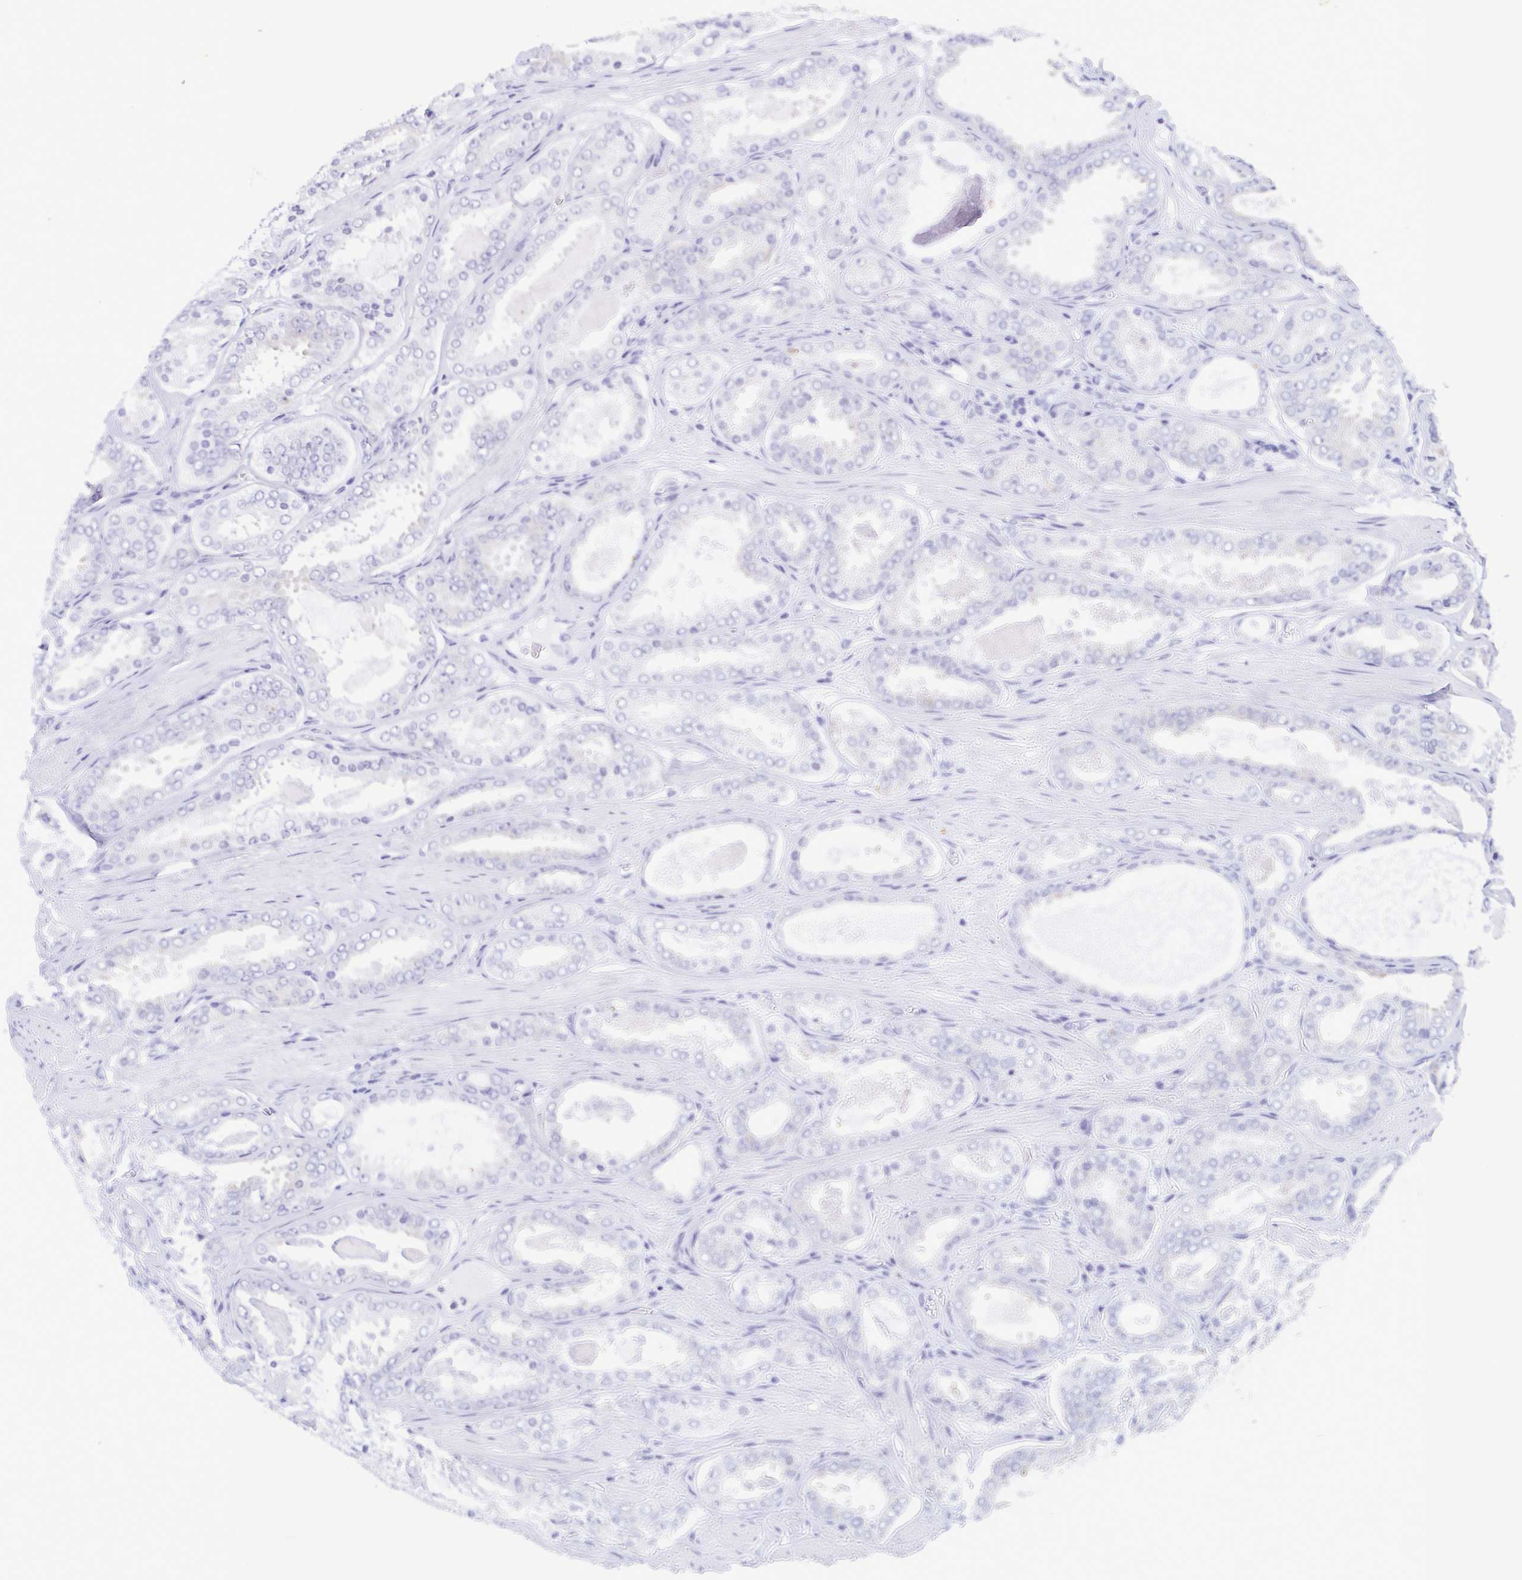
{"staining": {"intensity": "negative", "quantity": "none", "location": "none"}, "tissue": "prostate cancer", "cell_type": "Tumor cells", "image_type": "cancer", "snomed": [{"axis": "morphology", "description": "Adenocarcinoma, High grade"}, {"axis": "topography", "description": "Prostate"}], "caption": "Tumor cells are negative for protein expression in human high-grade adenocarcinoma (prostate).", "gene": "TNNI3", "patient": {"sex": "male", "age": 63}}